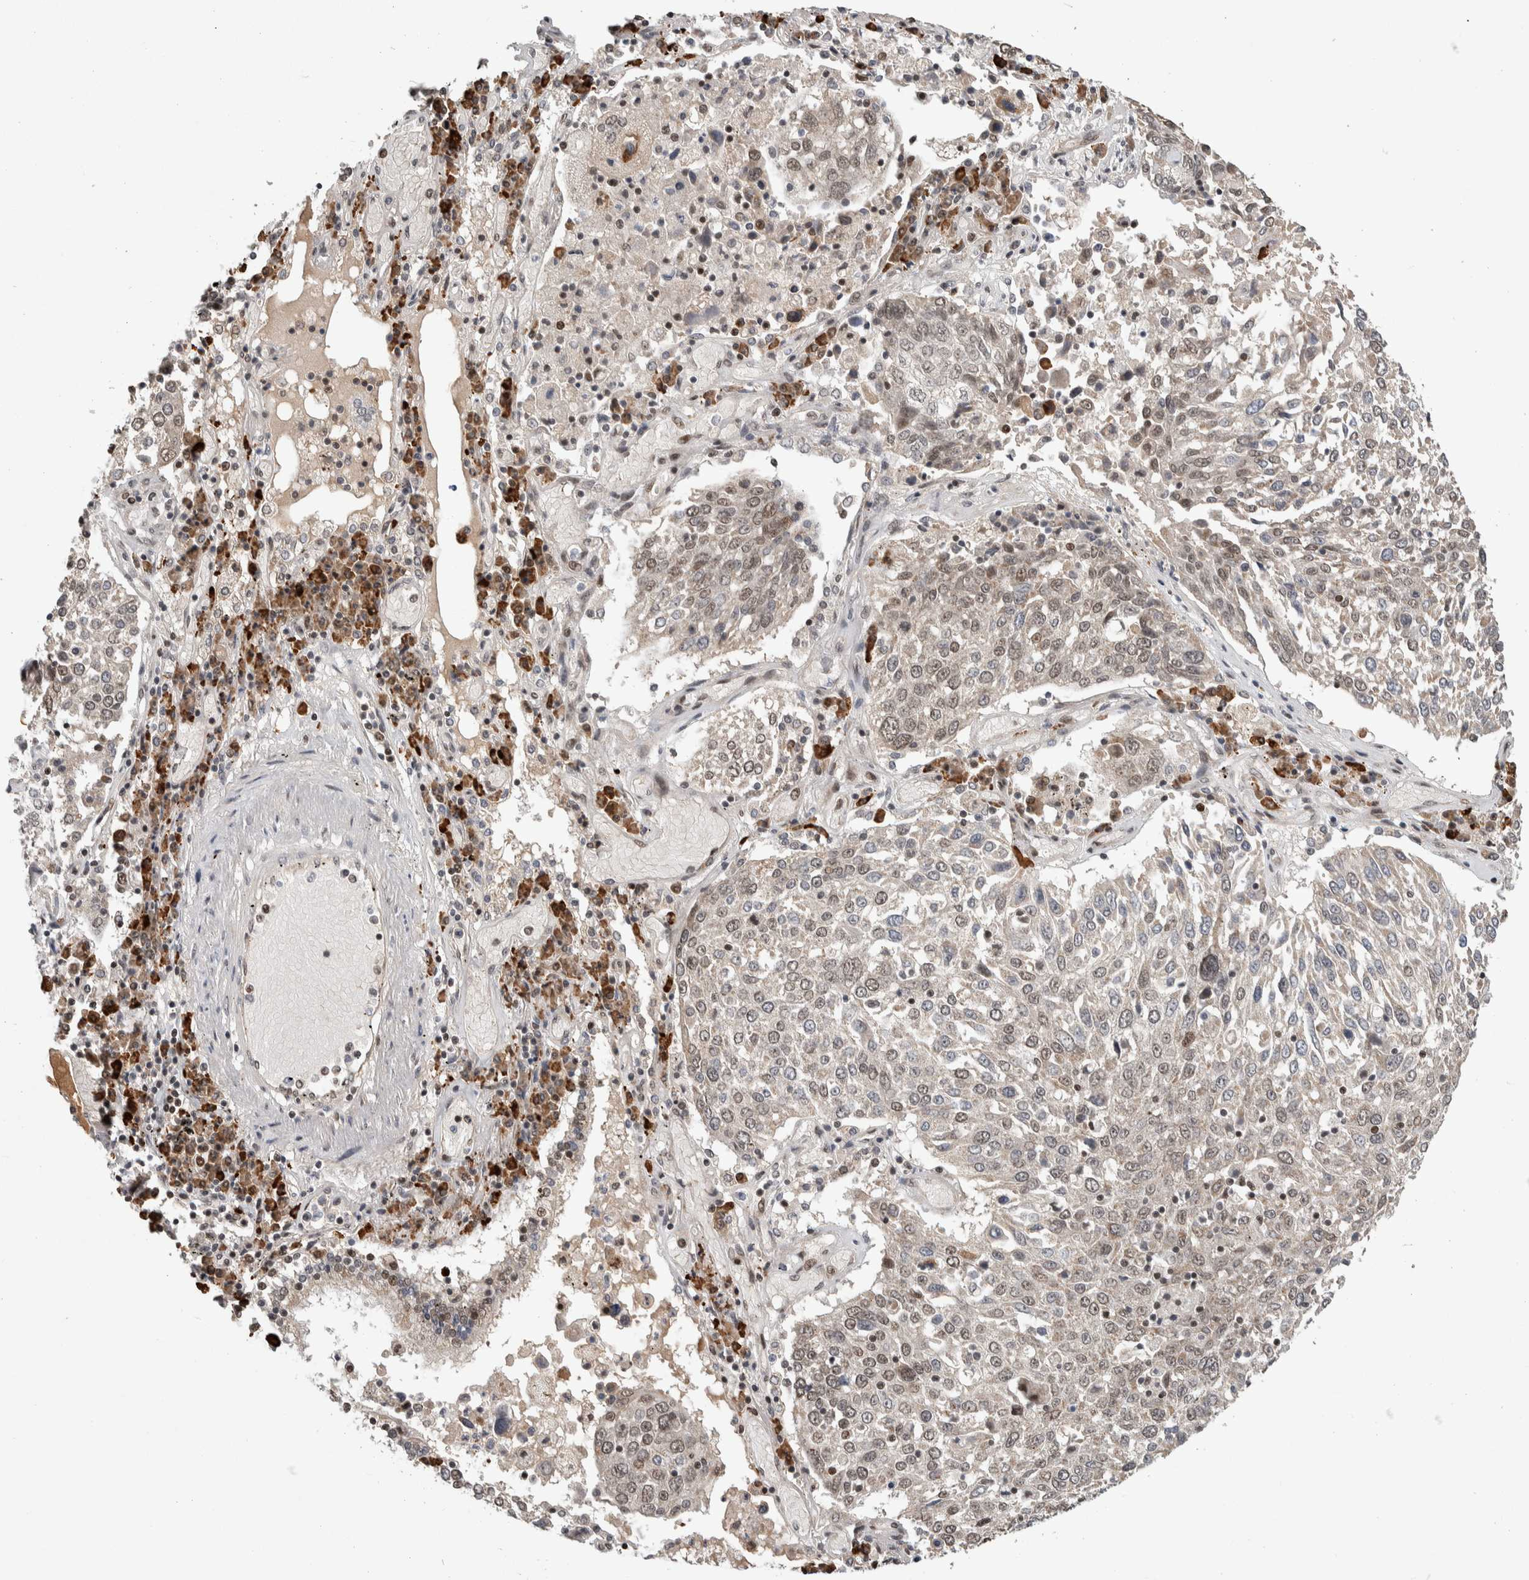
{"staining": {"intensity": "weak", "quantity": "25%-75%", "location": "nuclear"}, "tissue": "lung cancer", "cell_type": "Tumor cells", "image_type": "cancer", "snomed": [{"axis": "morphology", "description": "Squamous cell carcinoma, NOS"}, {"axis": "topography", "description": "Lung"}], "caption": "Protein expression by immunohistochemistry displays weak nuclear expression in approximately 25%-75% of tumor cells in lung squamous cell carcinoma.", "gene": "ZNF592", "patient": {"sex": "male", "age": 65}}